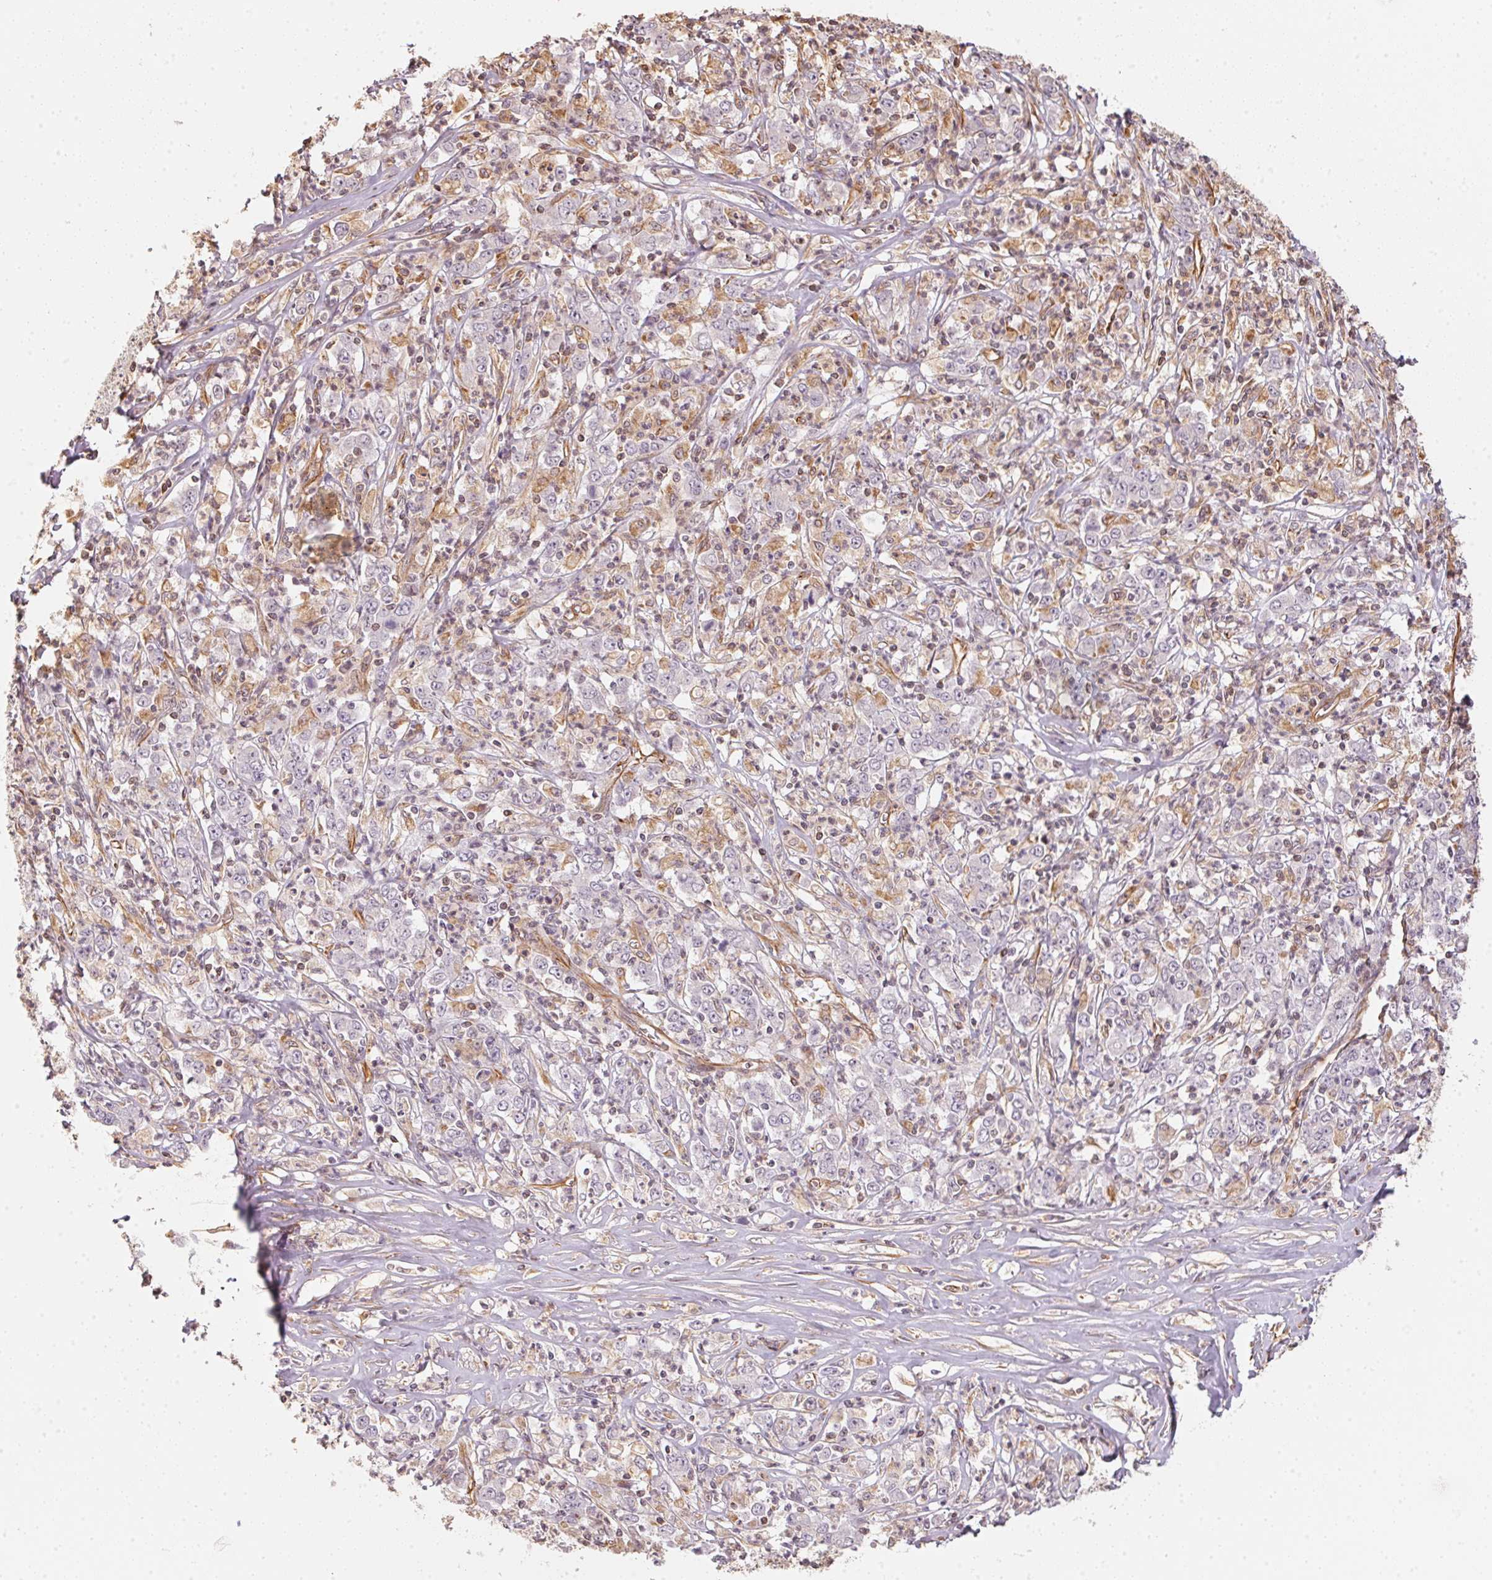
{"staining": {"intensity": "negative", "quantity": "none", "location": "none"}, "tissue": "stomach cancer", "cell_type": "Tumor cells", "image_type": "cancer", "snomed": [{"axis": "morphology", "description": "Adenocarcinoma, NOS"}, {"axis": "topography", "description": "Stomach, lower"}], "caption": "Stomach adenocarcinoma was stained to show a protein in brown. There is no significant positivity in tumor cells.", "gene": "FOXR2", "patient": {"sex": "female", "age": 71}}